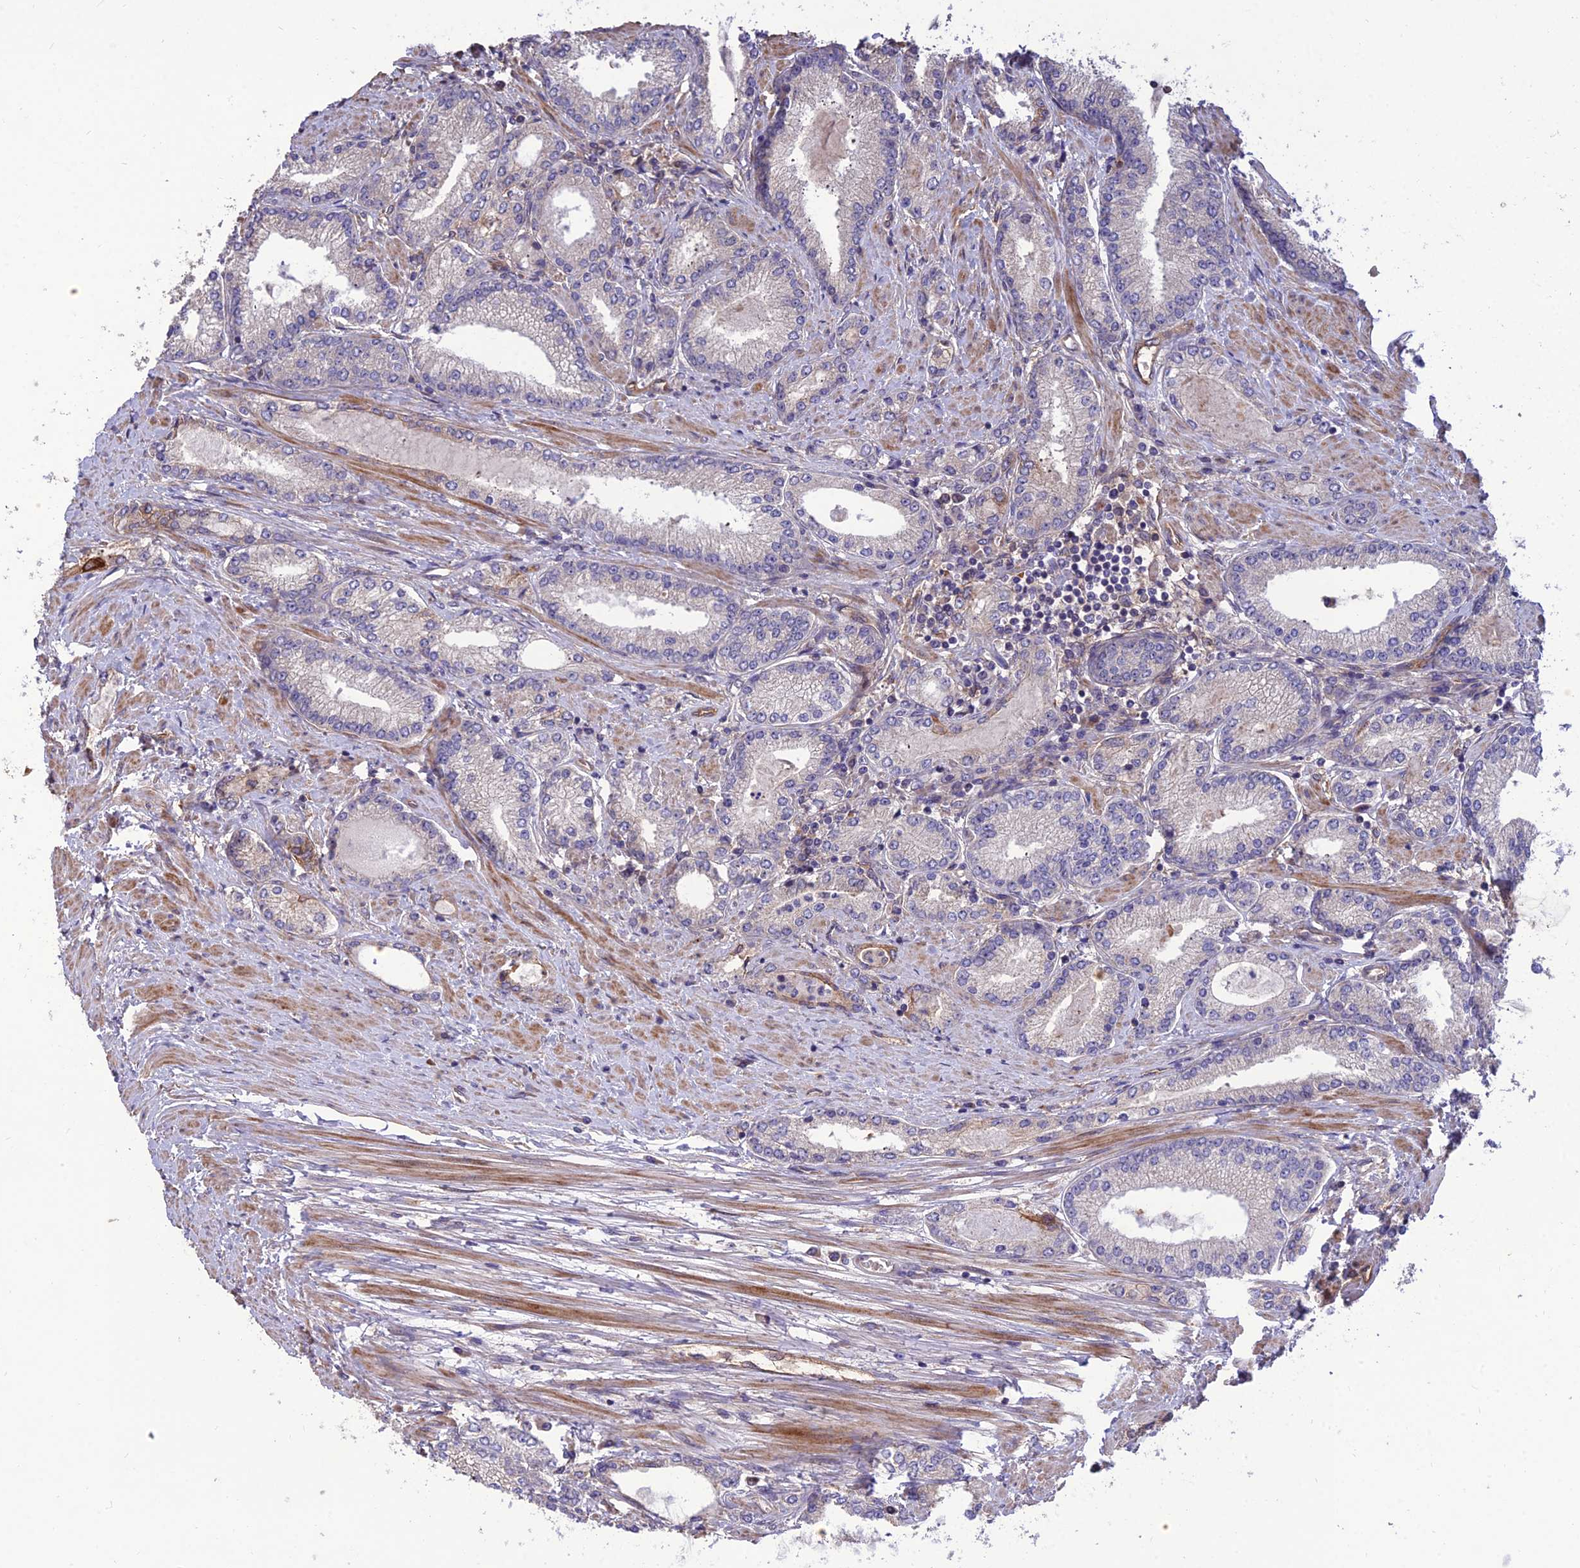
{"staining": {"intensity": "negative", "quantity": "none", "location": "none"}, "tissue": "prostate cancer", "cell_type": "Tumor cells", "image_type": "cancer", "snomed": [{"axis": "morphology", "description": "Adenocarcinoma, High grade"}, {"axis": "topography", "description": "Prostate"}], "caption": "High magnification brightfield microscopy of prostate cancer (high-grade adenocarcinoma) stained with DAB (brown) and counterstained with hematoxylin (blue): tumor cells show no significant expression. The staining is performed using DAB brown chromogen with nuclei counter-stained in using hematoxylin.", "gene": "CRTAP", "patient": {"sex": "male", "age": 66}}